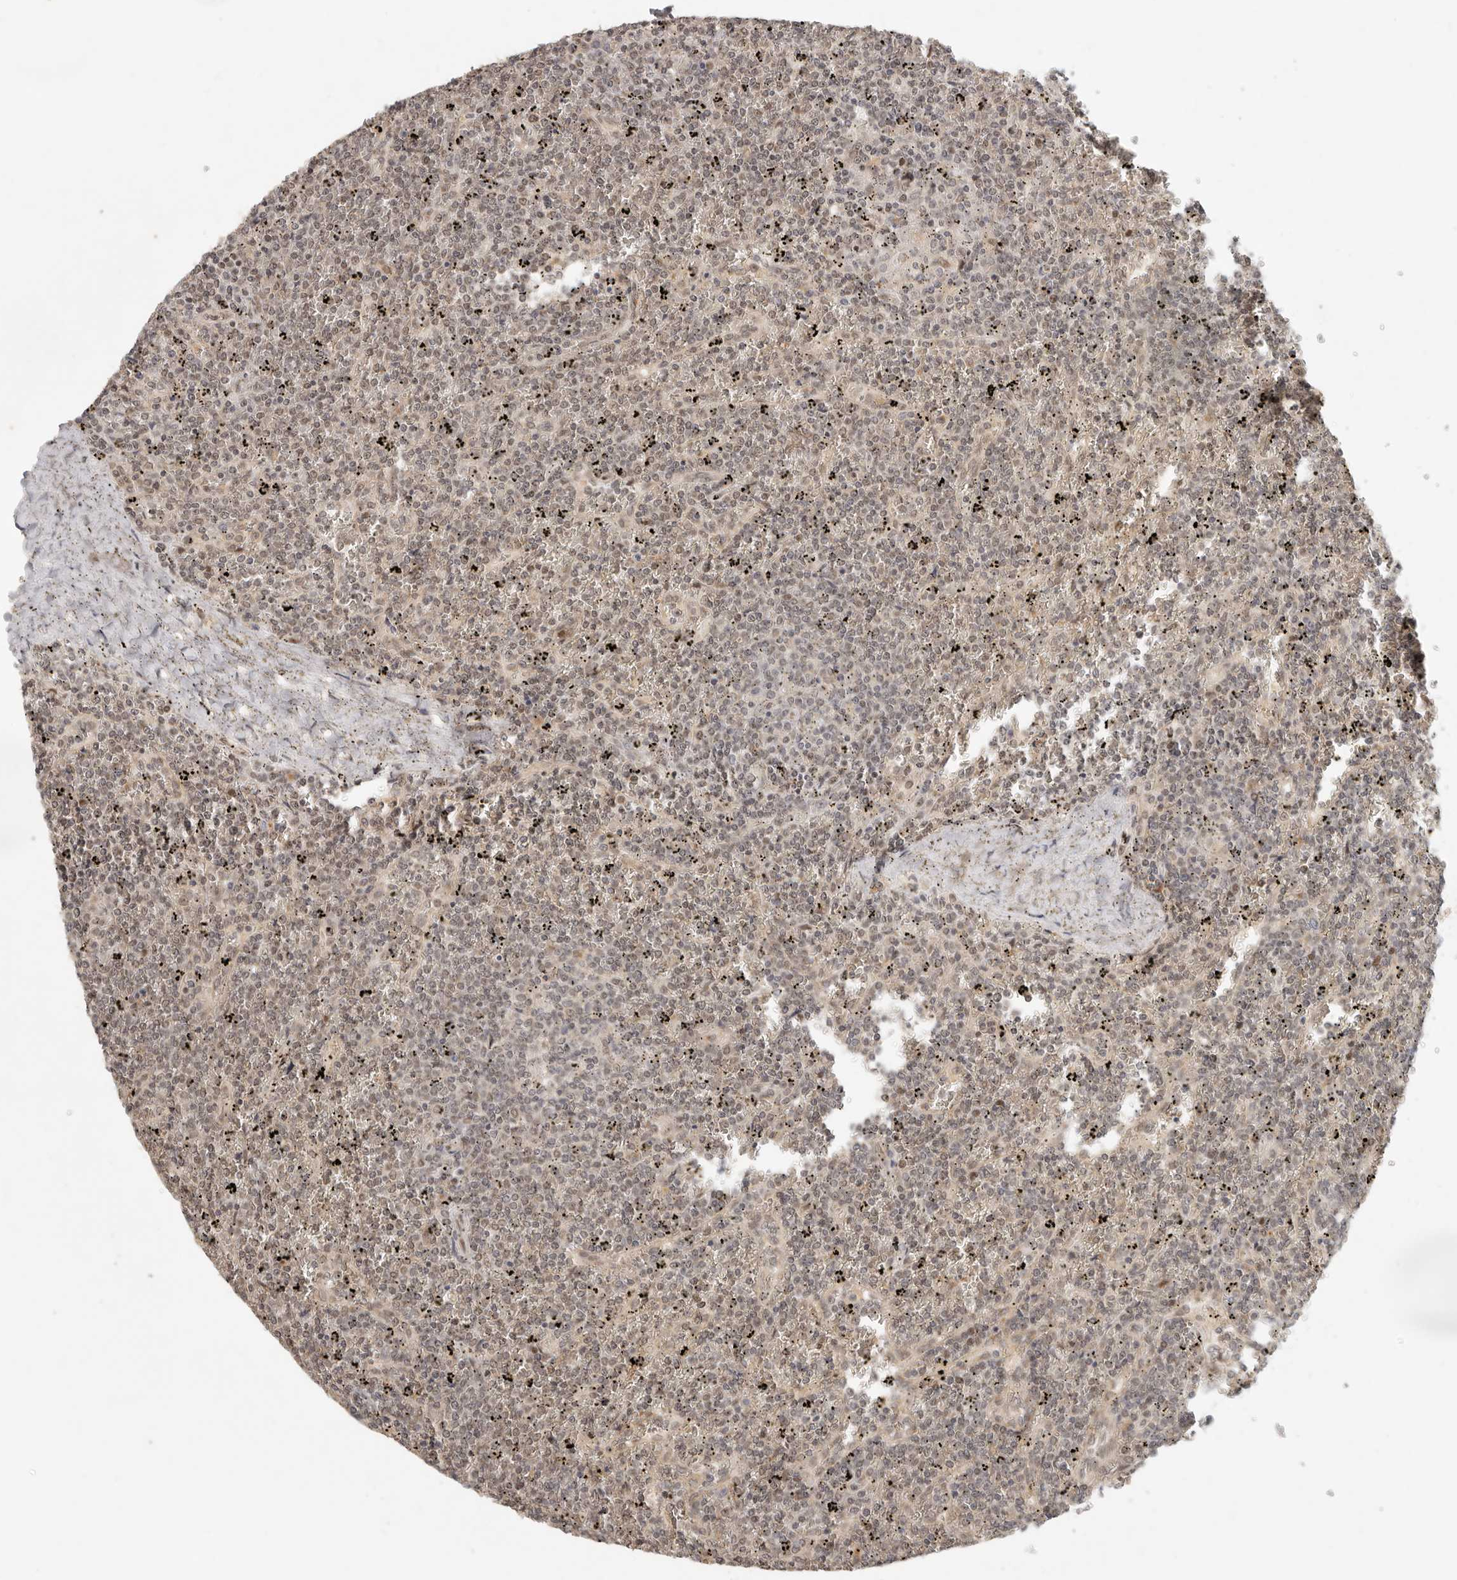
{"staining": {"intensity": "weak", "quantity": "25%-75%", "location": "cytoplasmic/membranous"}, "tissue": "lymphoma", "cell_type": "Tumor cells", "image_type": "cancer", "snomed": [{"axis": "morphology", "description": "Malignant lymphoma, non-Hodgkin's type, Low grade"}, {"axis": "topography", "description": "Spleen"}], "caption": "Tumor cells demonstrate low levels of weak cytoplasmic/membranous expression in approximately 25%-75% of cells in lymphoma. (Brightfield microscopy of DAB IHC at high magnification).", "gene": "LRRC75A", "patient": {"sex": "female", "age": 19}}